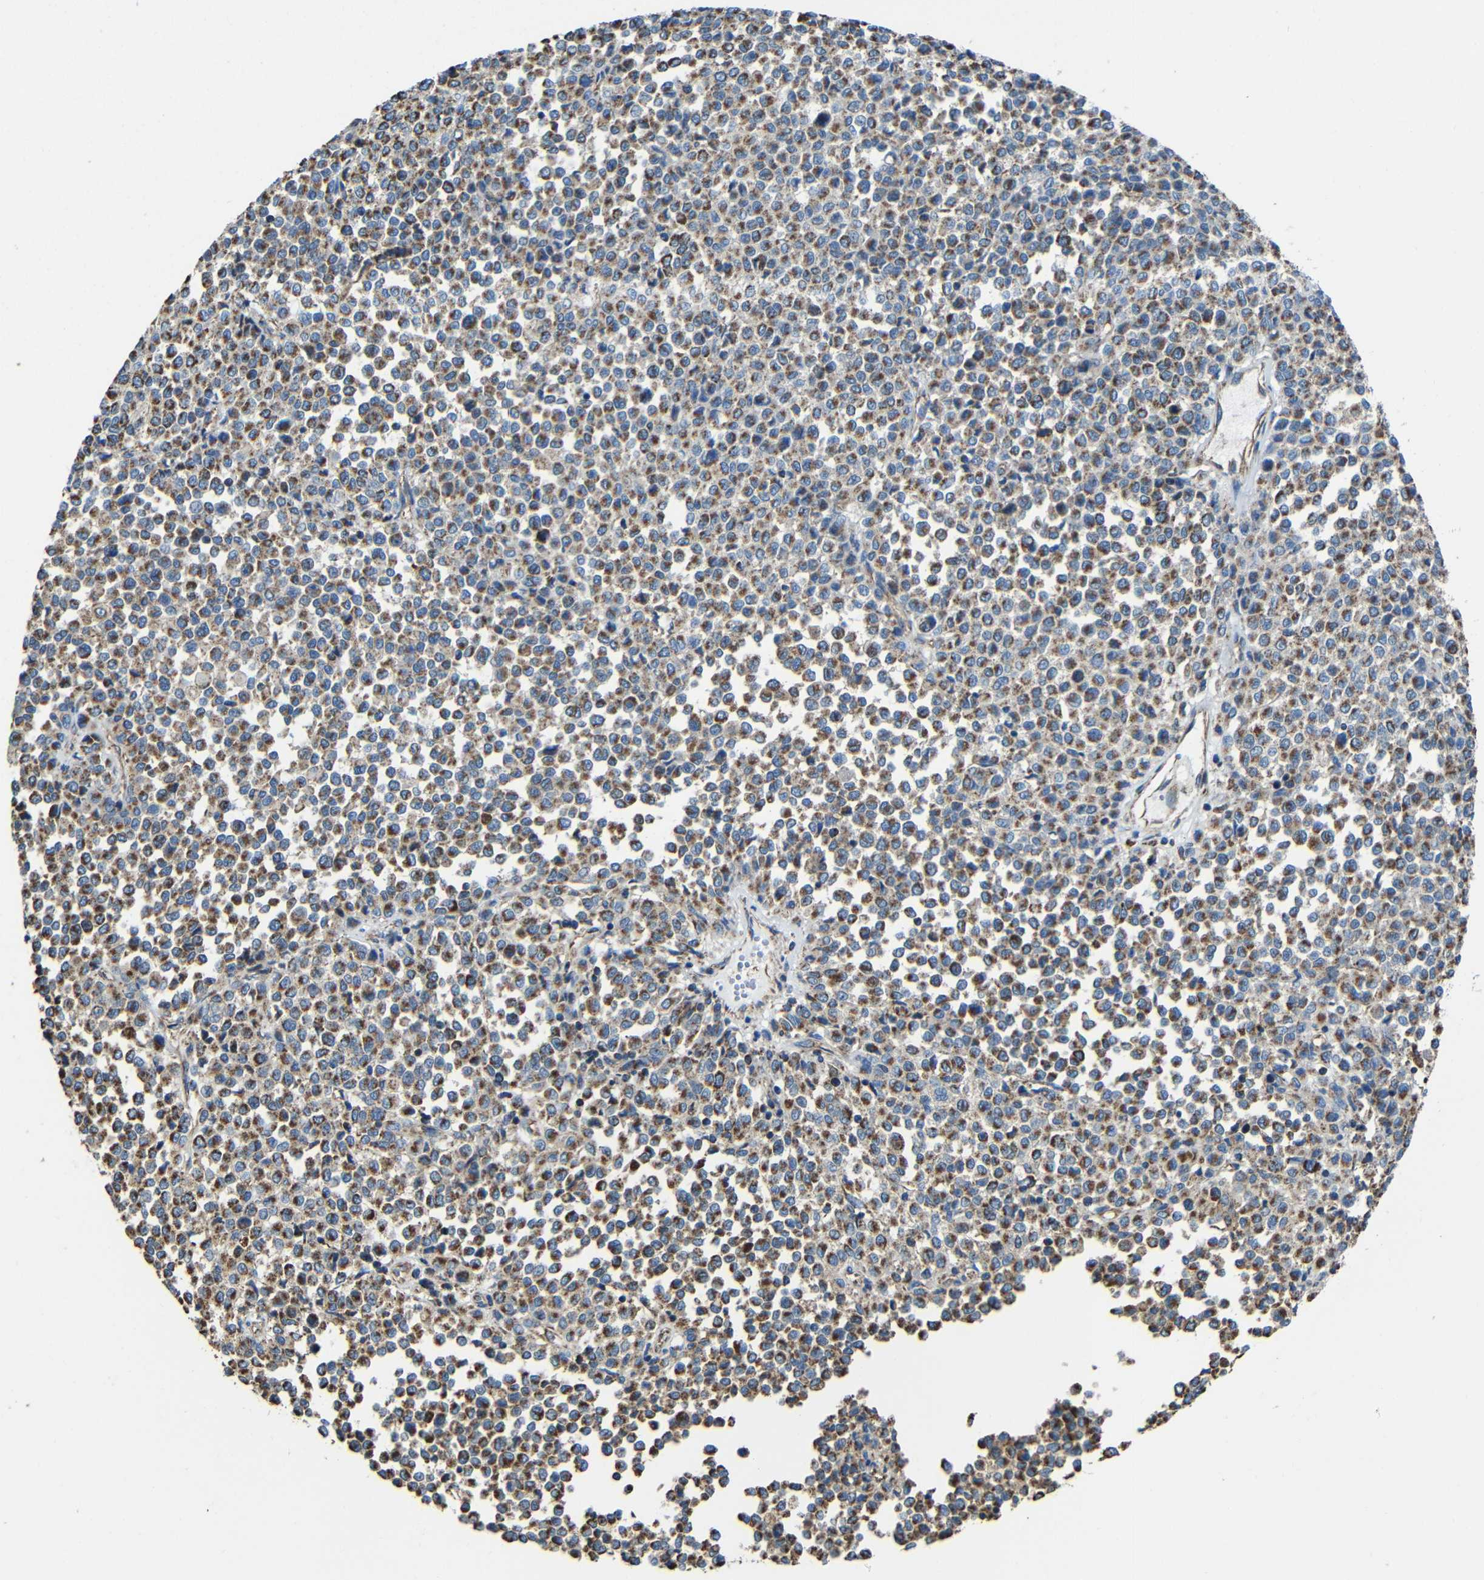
{"staining": {"intensity": "strong", "quantity": ">75%", "location": "cytoplasmic/membranous"}, "tissue": "melanoma", "cell_type": "Tumor cells", "image_type": "cancer", "snomed": [{"axis": "morphology", "description": "Malignant melanoma, Metastatic site"}, {"axis": "topography", "description": "Pancreas"}], "caption": "About >75% of tumor cells in melanoma exhibit strong cytoplasmic/membranous protein positivity as visualized by brown immunohistochemical staining.", "gene": "INTS6L", "patient": {"sex": "female", "age": 30}}